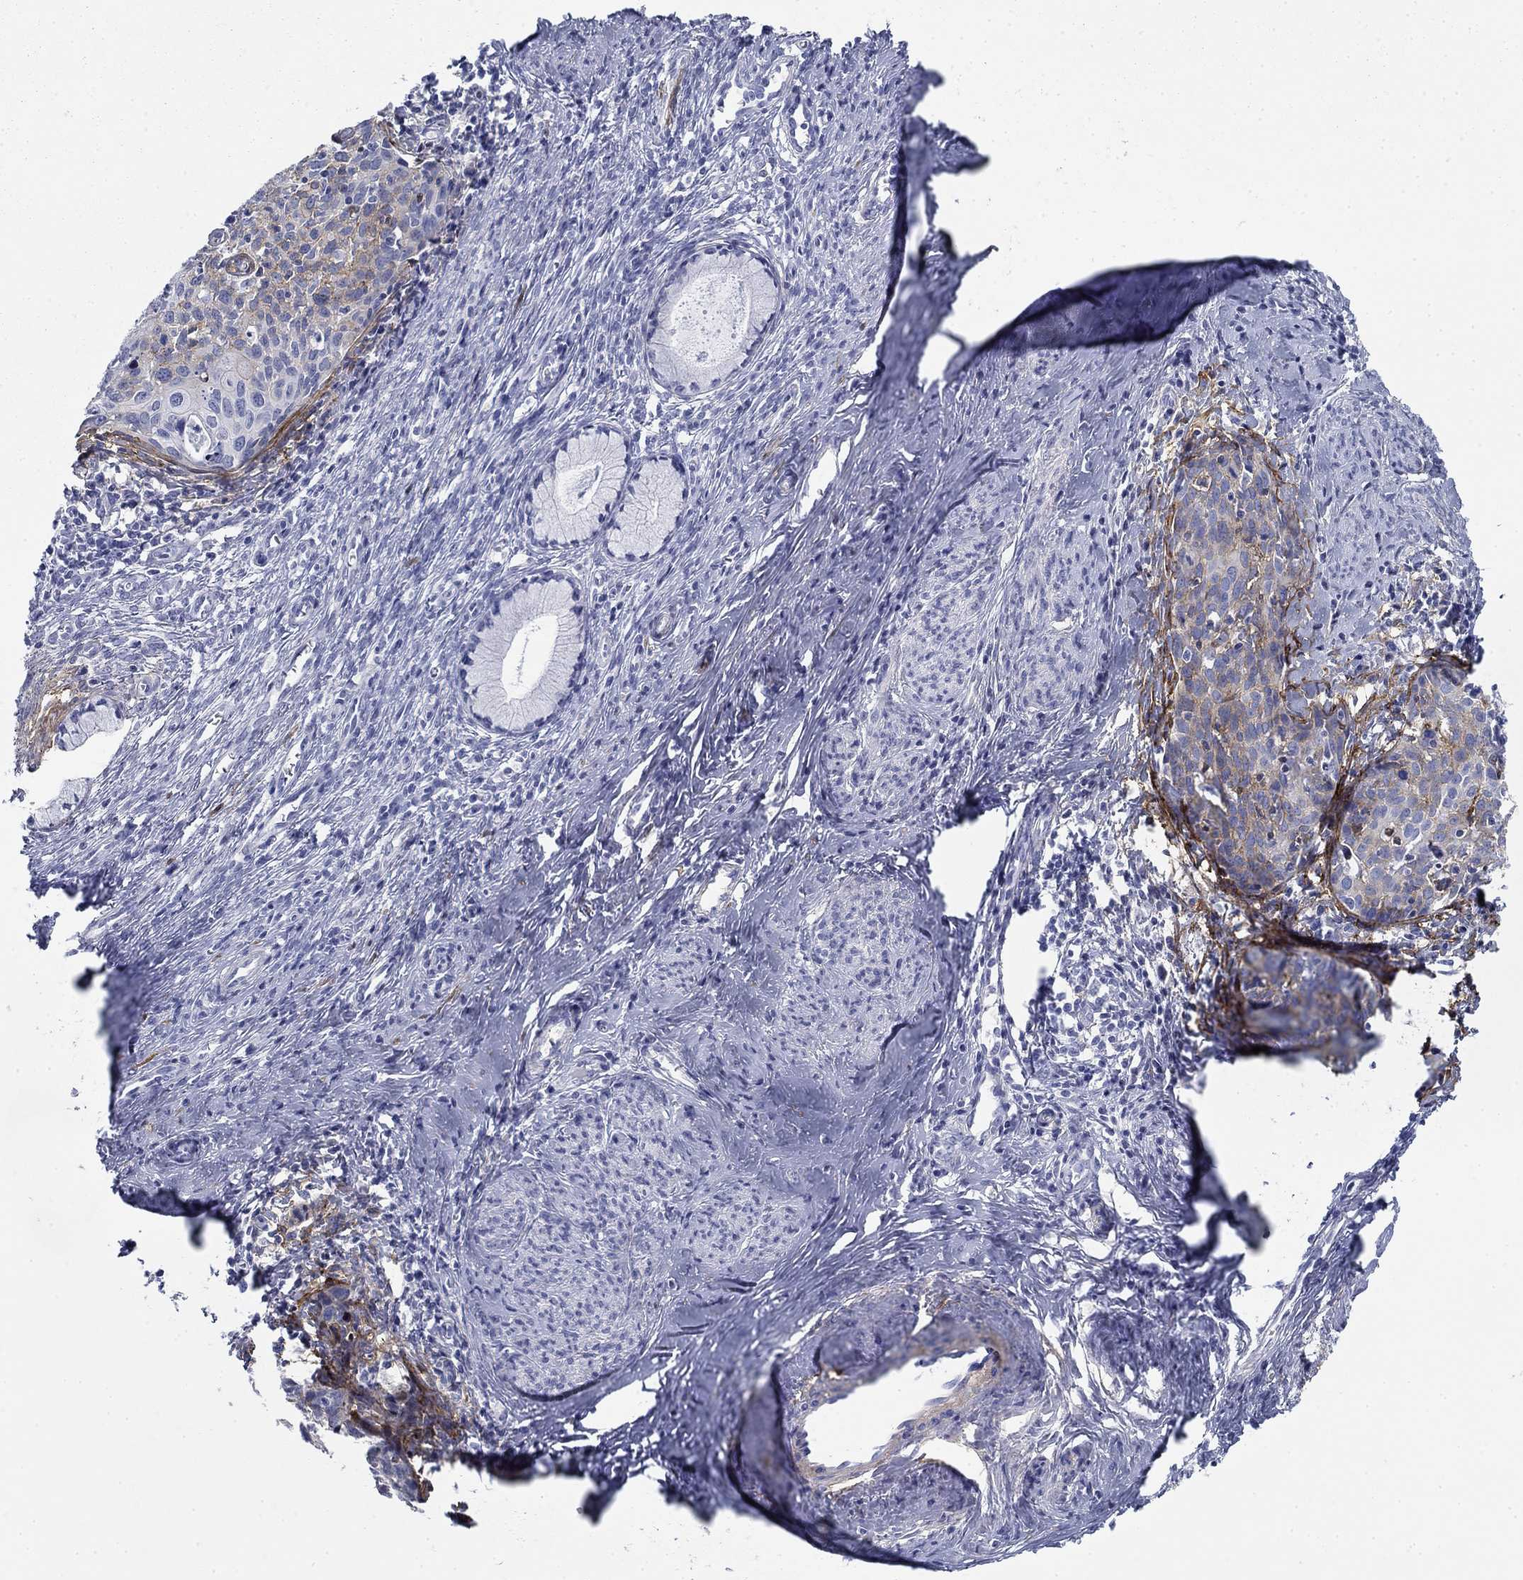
{"staining": {"intensity": "moderate", "quantity": "<25%", "location": "cytoplasmic/membranous"}, "tissue": "cervical cancer", "cell_type": "Tumor cells", "image_type": "cancer", "snomed": [{"axis": "morphology", "description": "Squamous cell carcinoma, NOS"}, {"axis": "topography", "description": "Cervix"}], "caption": "Cervical cancer stained with a protein marker exhibits moderate staining in tumor cells.", "gene": "GPC1", "patient": {"sex": "female", "age": 62}}